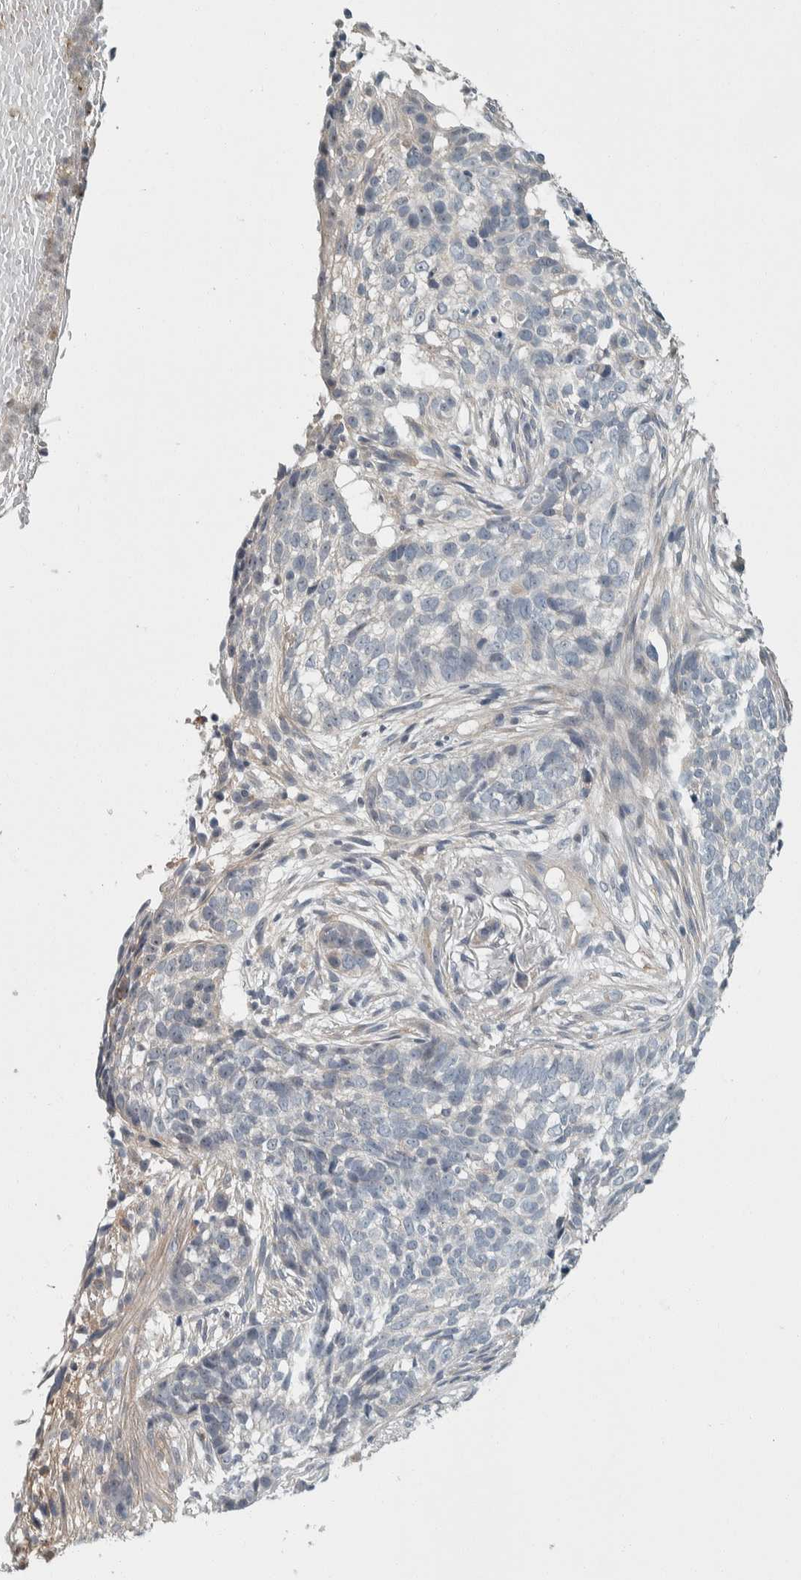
{"staining": {"intensity": "negative", "quantity": "none", "location": "none"}, "tissue": "skin cancer", "cell_type": "Tumor cells", "image_type": "cancer", "snomed": [{"axis": "morphology", "description": "Basal cell carcinoma"}, {"axis": "topography", "description": "Skin"}], "caption": "DAB (3,3'-diaminobenzidine) immunohistochemical staining of skin basal cell carcinoma shows no significant positivity in tumor cells.", "gene": "KCNJ3", "patient": {"sex": "male", "age": 85}}